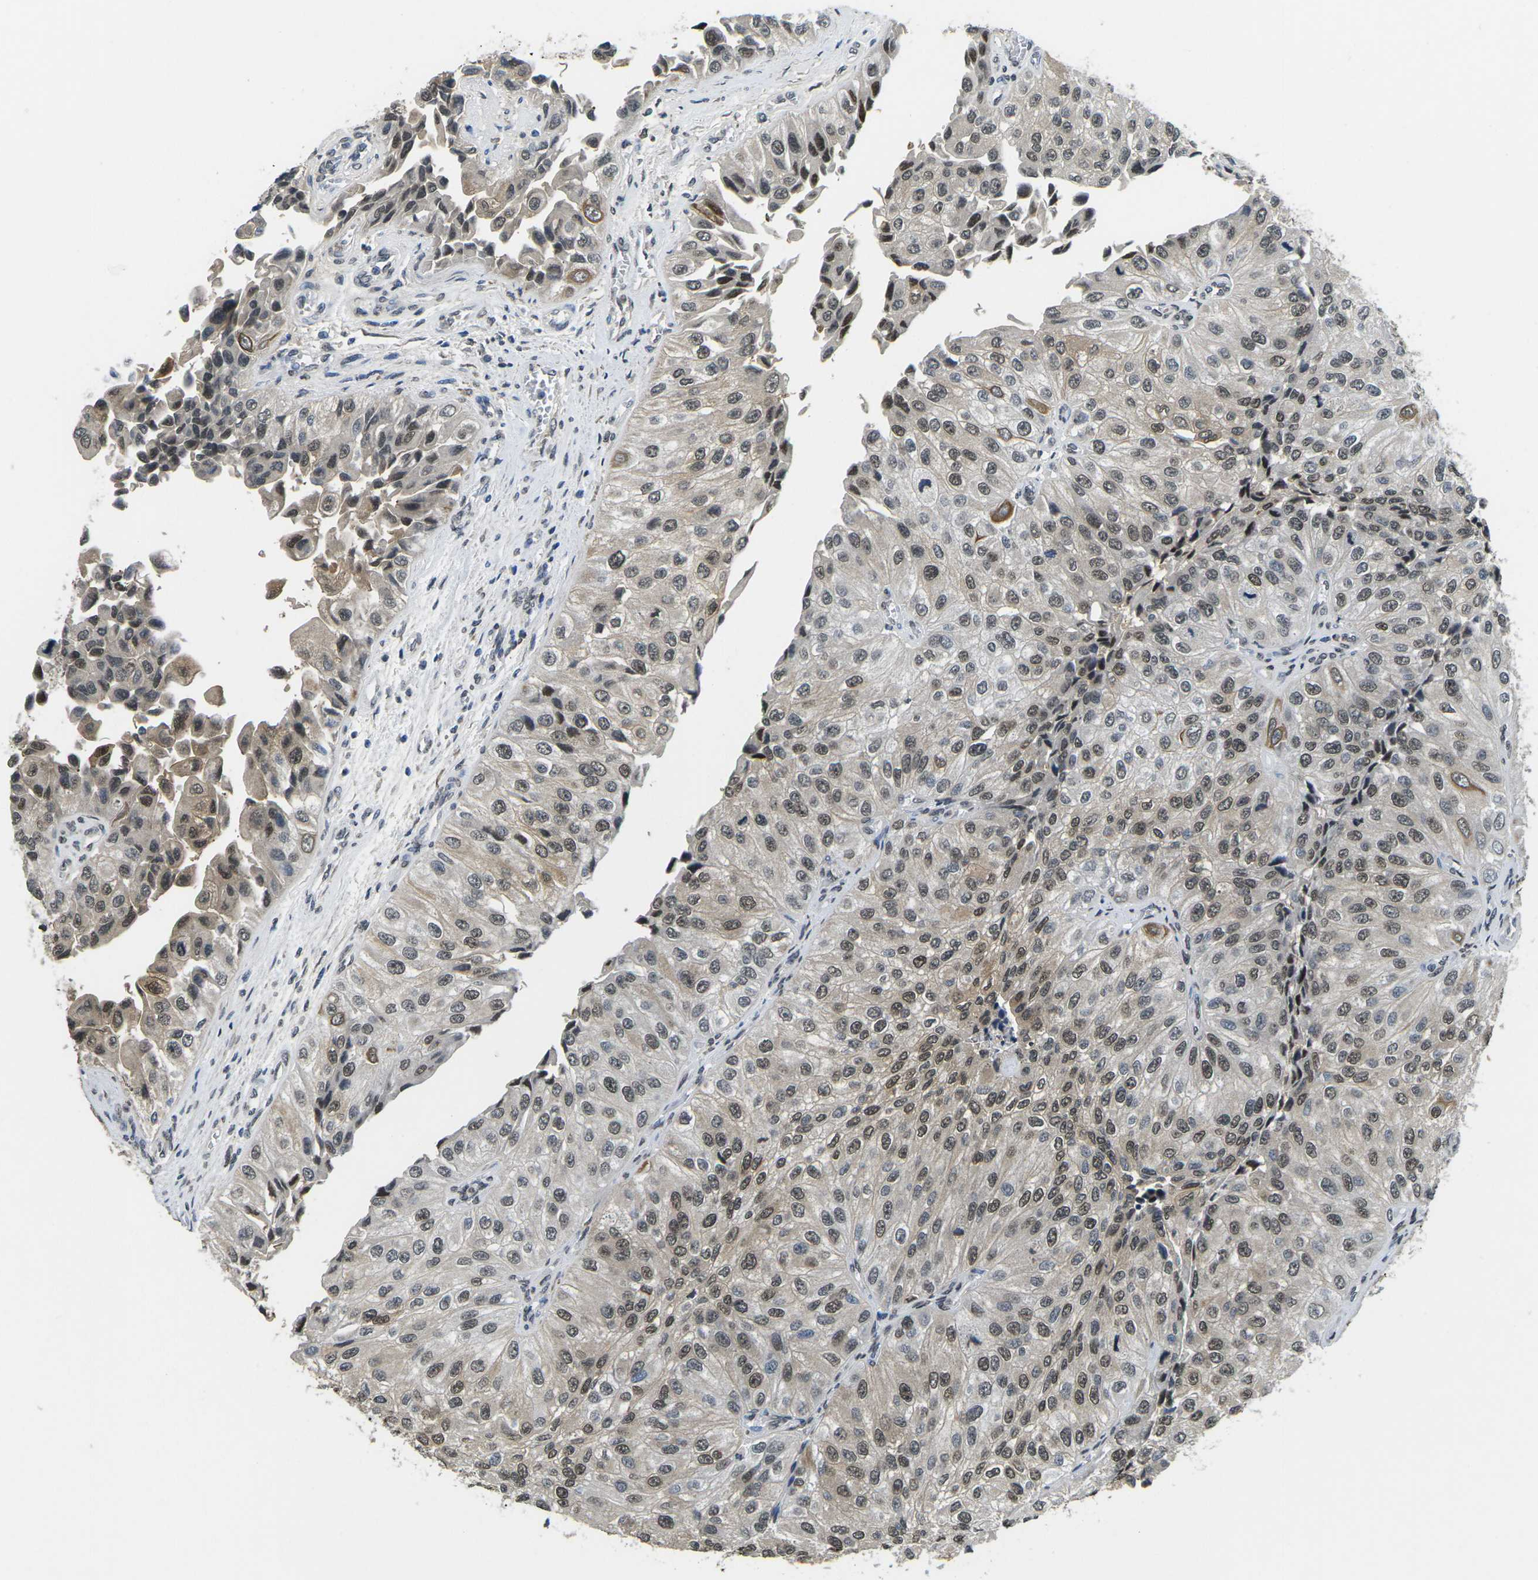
{"staining": {"intensity": "moderate", "quantity": ">75%", "location": "cytoplasmic/membranous,nuclear"}, "tissue": "urothelial cancer", "cell_type": "Tumor cells", "image_type": "cancer", "snomed": [{"axis": "morphology", "description": "Urothelial carcinoma, High grade"}, {"axis": "topography", "description": "Kidney"}, {"axis": "topography", "description": "Urinary bladder"}], "caption": "Protein staining exhibits moderate cytoplasmic/membranous and nuclear staining in about >75% of tumor cells in urothelial carcinoma (high-grade).", "gene": "SCNN1B", "patient": {"sex": "male", "age": 77}}